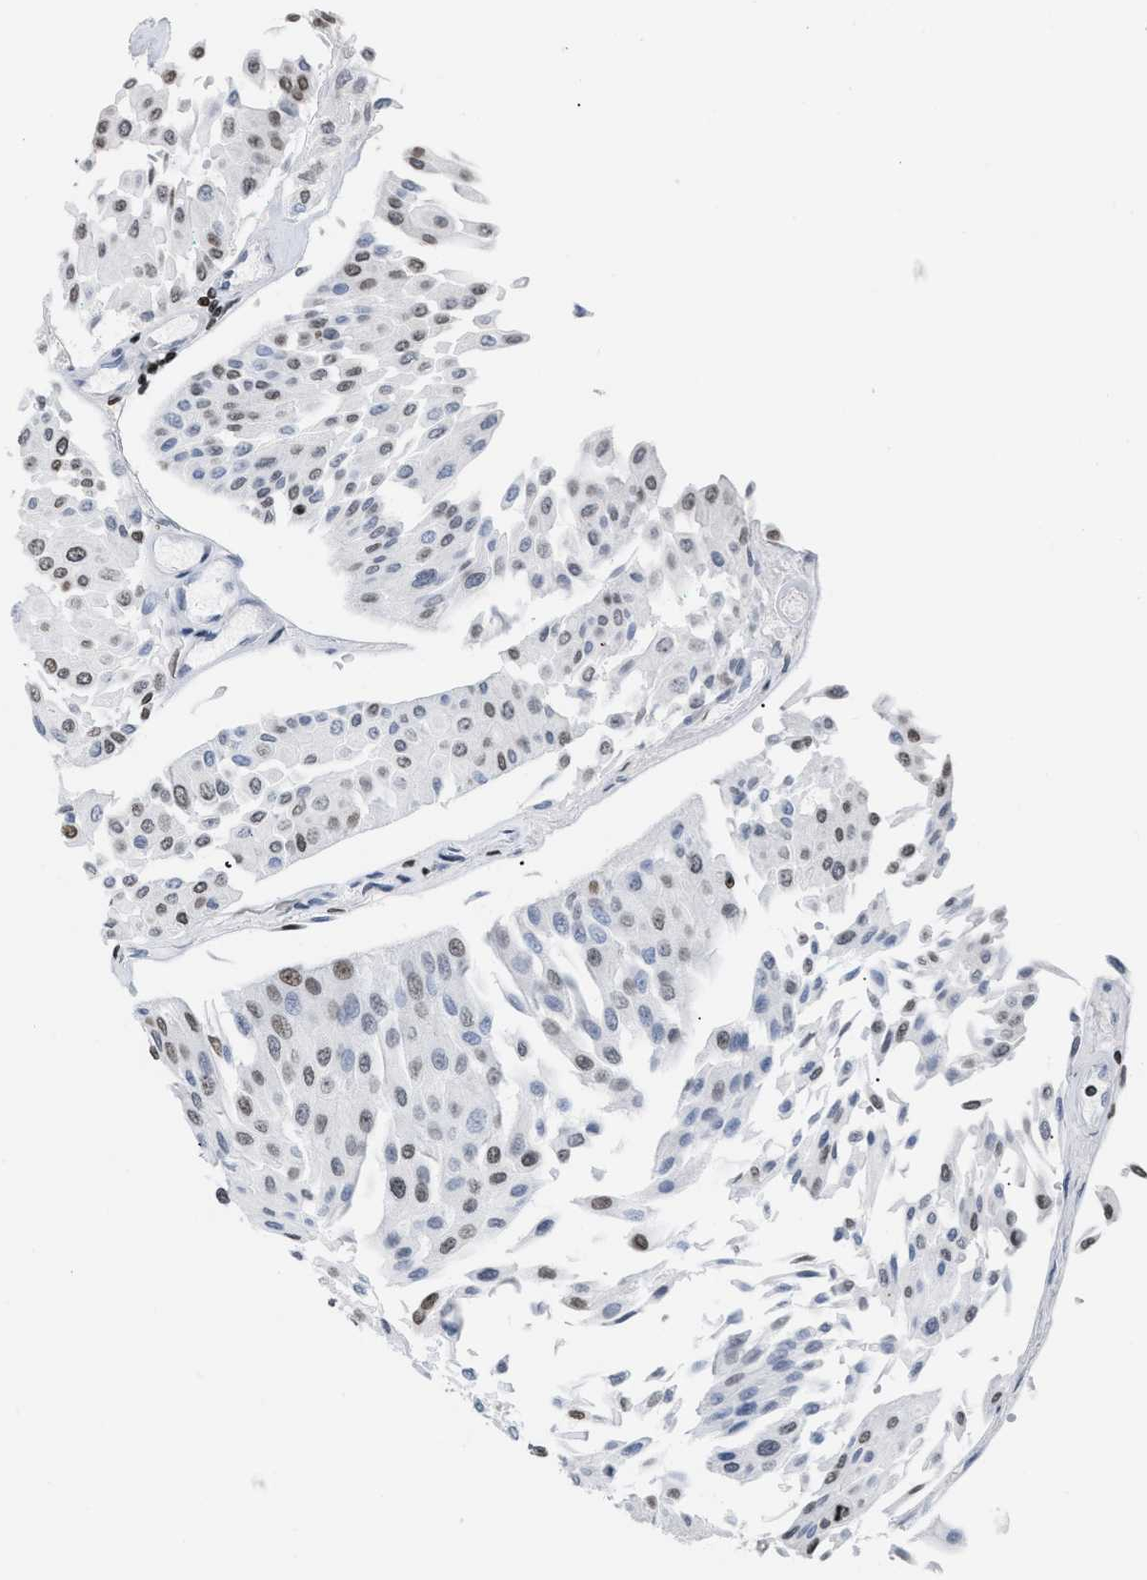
{"staining": {"intensity": "moderate", "quantity": "25%-75%", "location": "nuclear"}, "tissue": "urothelial cancer", "cell_type": "Tumor cells", "image_type": "cancer", "snomed": [{"axis": "morphology", "description": "Urothelial carcinoma, Low grade"}, {"axis": "topography", "description": "Urinary bladder"}], "caption": "There is medium levels of moderate nuclear staining in tumor cells of urothelial cancer, as demonstrated by immunohistochemical staining (brown color).", "gene": "HMGN2", "patient": {"sex": "male", "age": 67}}